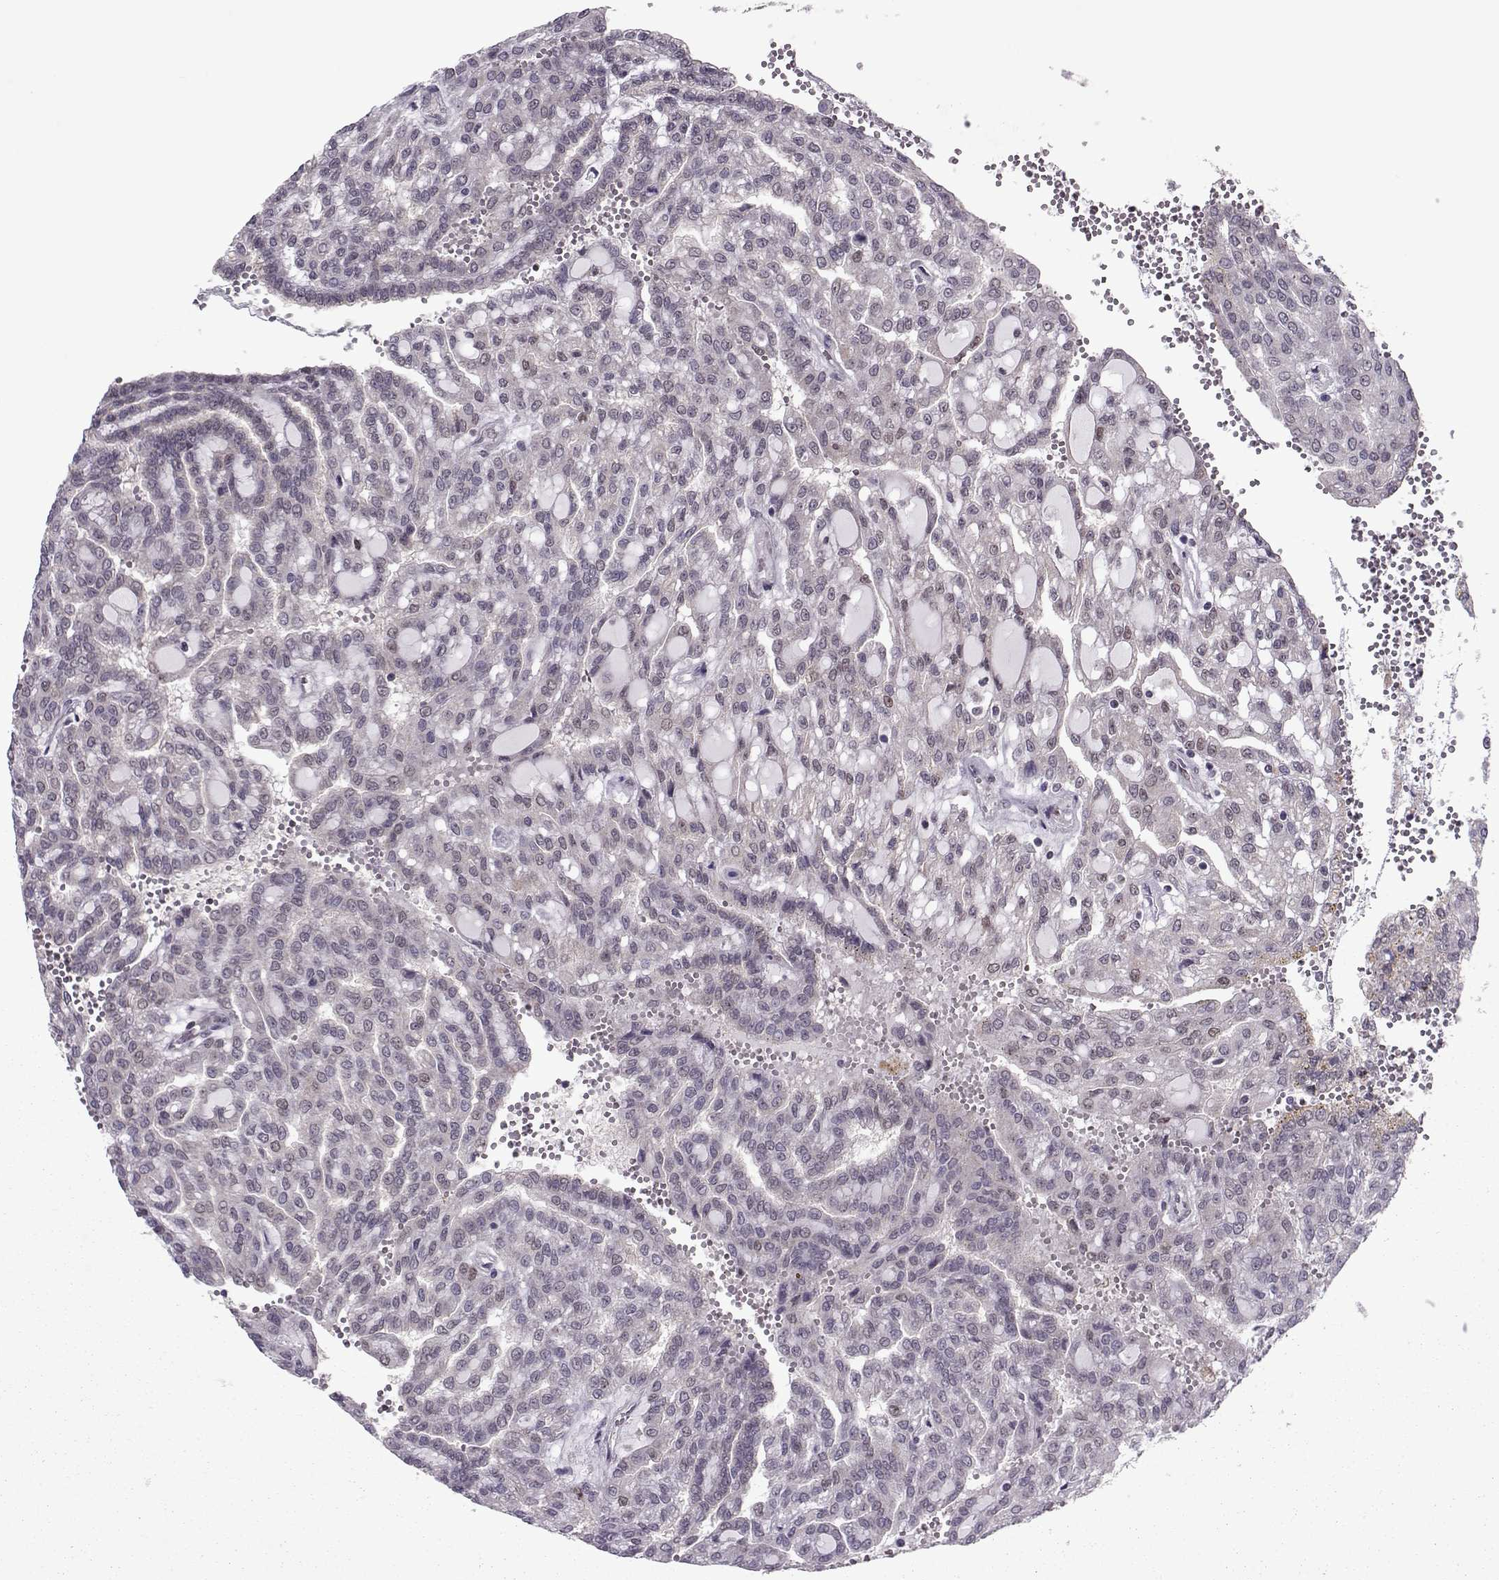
{"staining": {"intensity": "negative", "quantity": "none", "location": "none"}, "tissue": "renal cancer", "cell_type": "Tumor cells", "image_type": "cancer", "snomed": [{"axis": "morphology", "description": "Adenocarcinoma, NOS"}, {"axis": "topography", "description": "Kidney"}], "caption": "DAB immunohistochemical staining of human renal cancer displays no significant positivity in tumor cells.", "gene": "CDK4", "patient": {"sex": "male", "age": 63}}